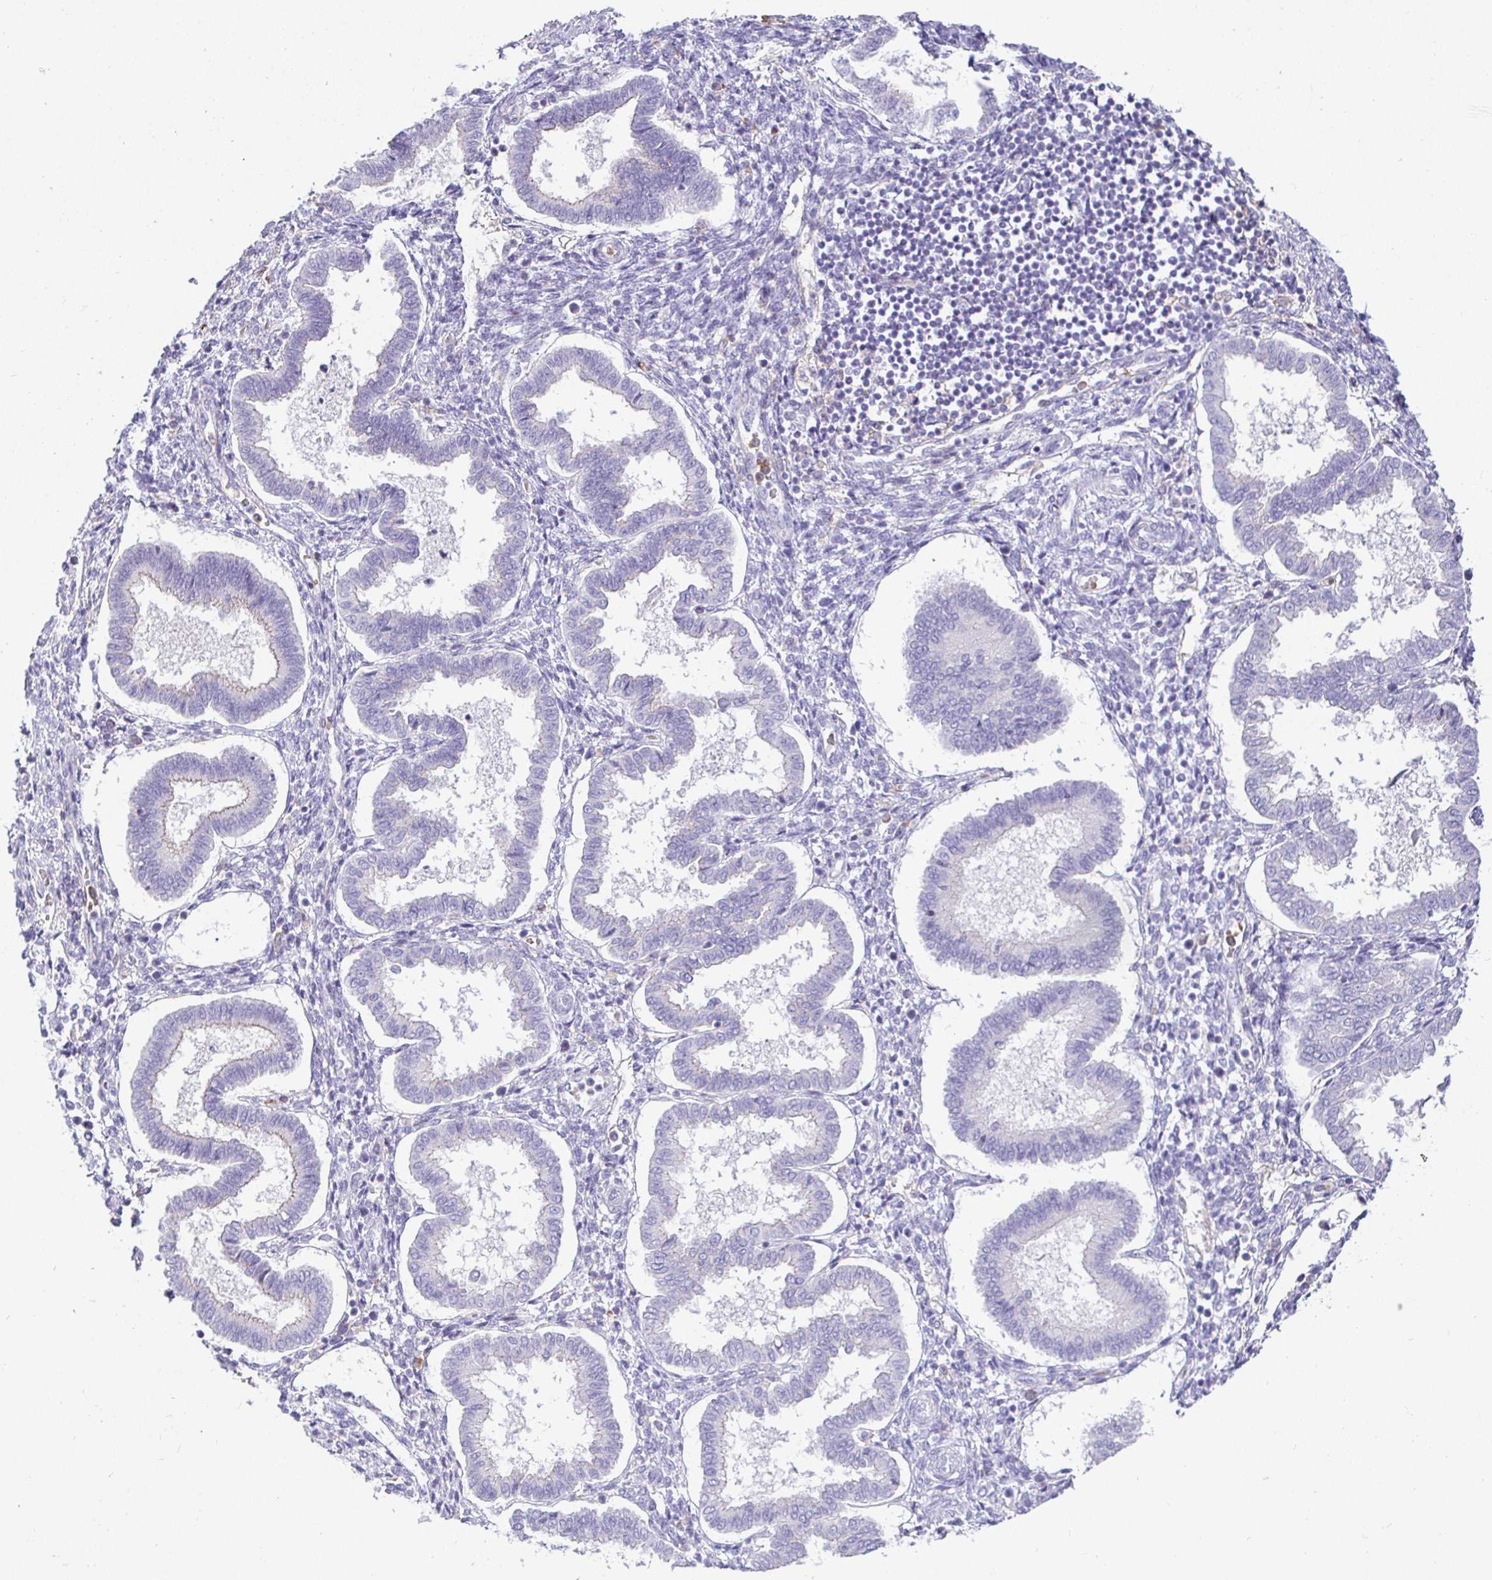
{"staining": {"intensity": "negative", "quantity": "none", "location": "none"}, "tissue": "endometrium", "cell_type": "Cells in endometrial stroma", "image_type": "normal", "snomed": [{"axis": "morphology", "description": "Normal tissue, NOS"}, {"axis": "topography", "description": "Endometrium"}], "caption": "Protein analysis of normal endometrium shows no significant expression in cells in endometrial stroma.", "gene": "SIRPA", "patient": {"sex": "female", "age": 24}}